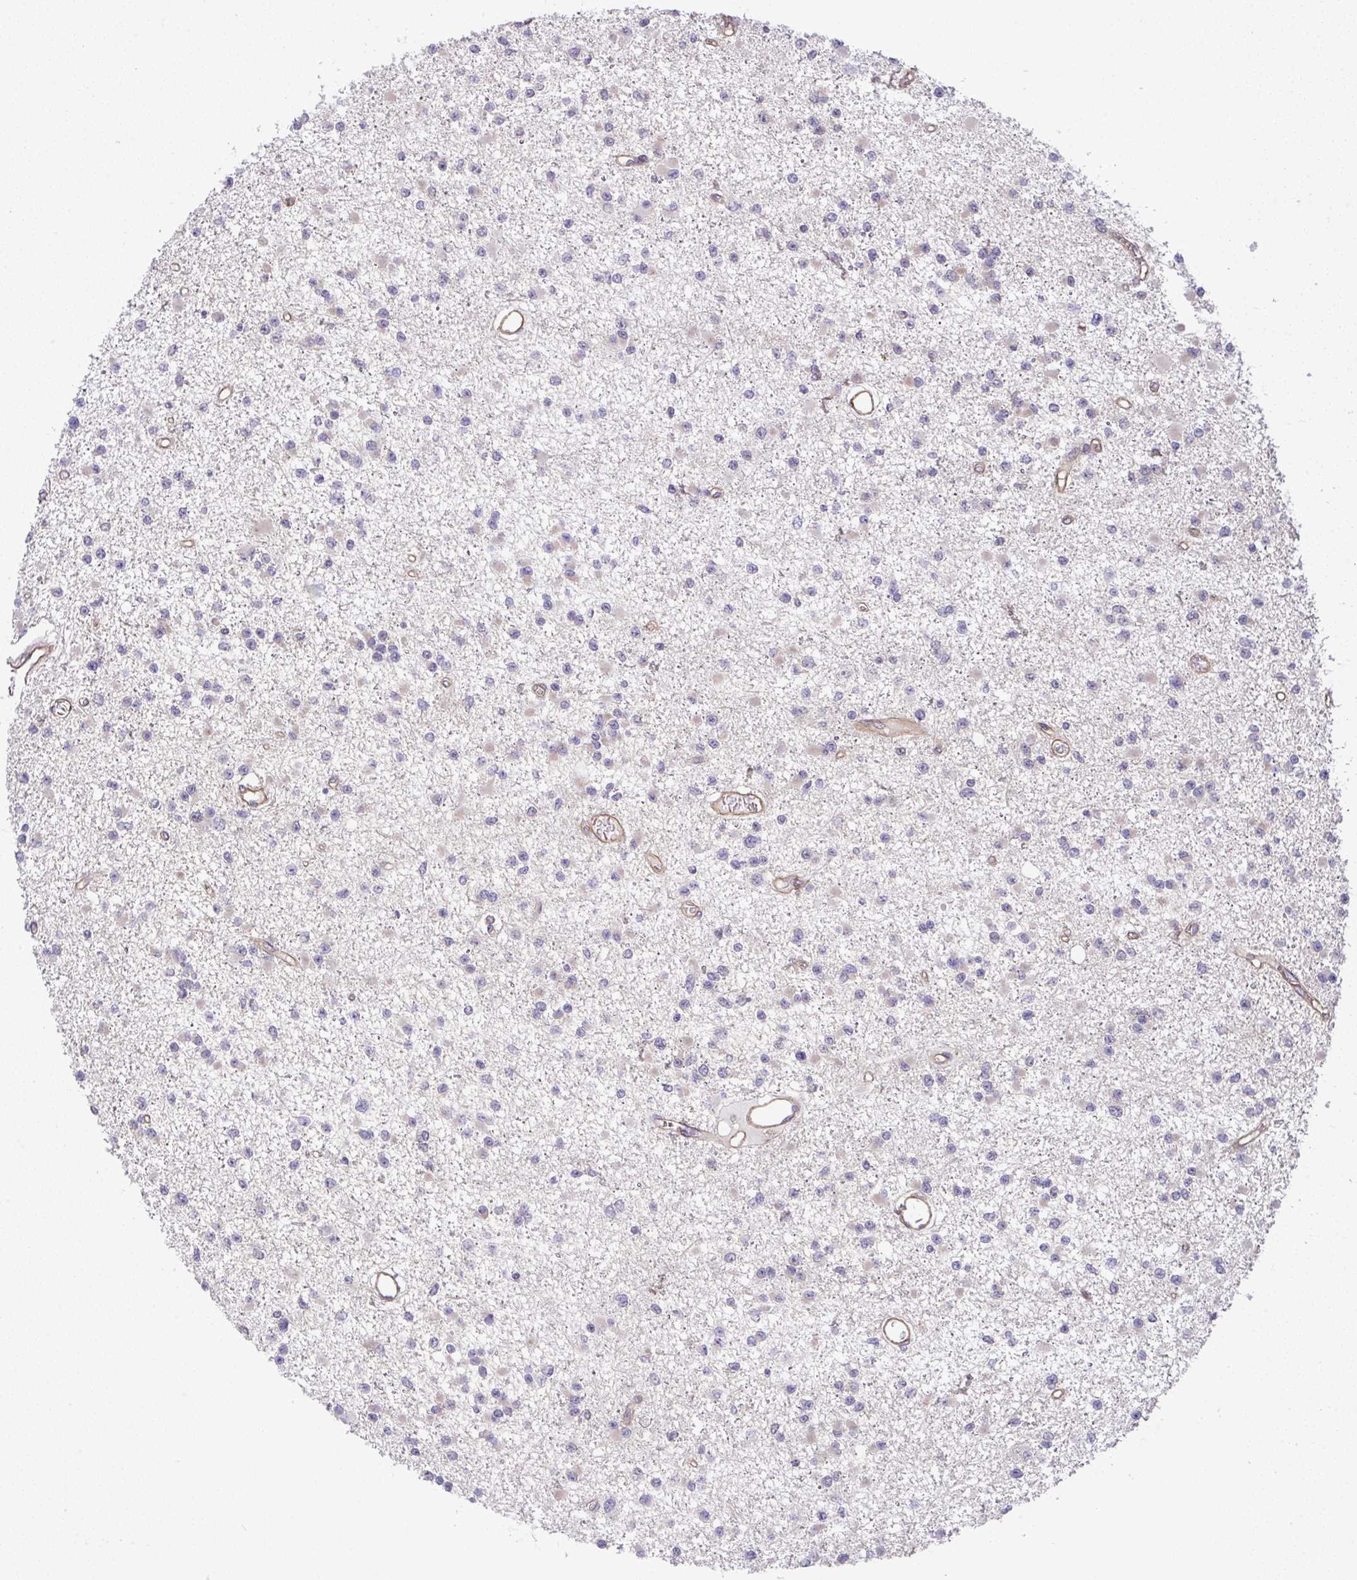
{"staining": {"intensity": "negative", "quantity": "none", "location": "none"}, "tissue": "glioma", "cell_type": "Tumor cells", "image_type": "cancer", "snomed": [{"axis": "morphology", "description": "Glioma, malignant, Low grade"}, {"axis": "topography", "description": "Brain"}], "caption": "Immunohistochemistry (IHC) histopathology image of neoplastic tissue: human glioma stained with DAB shows no significant protein positivity in tumor cells.", "gene": "ZNF696", "patient": {"sex": "female", "age": 22}}